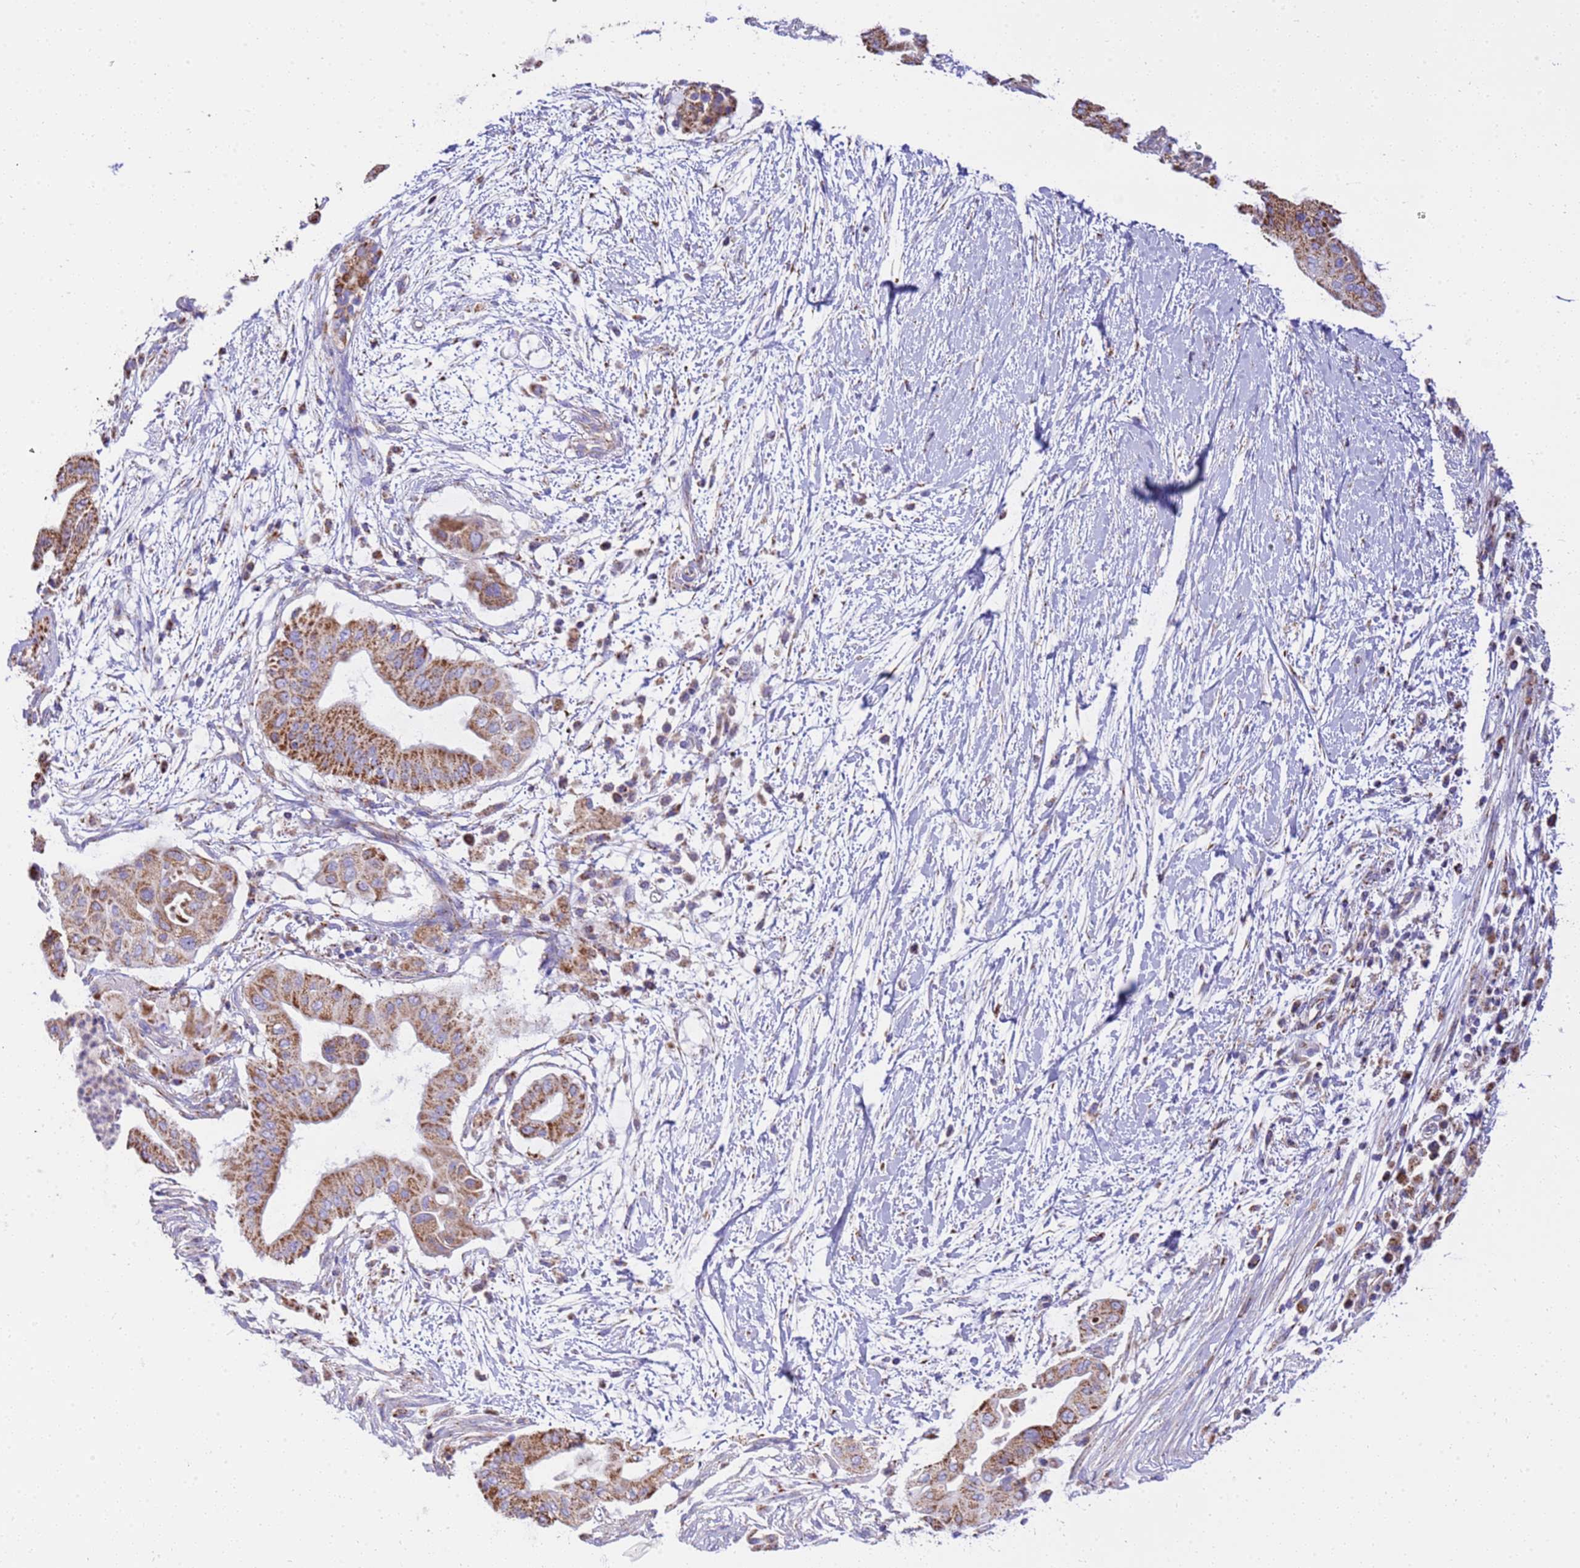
{"staining": {"intensity": "moderate", "quantity": ">75%", "location": "cytoplasmic/membranous"}, "tissue": "pancreatic cancer", "cell_type": "Tumor cells", "image_type": "cancer", "snomed": [{"axis": "morphology", "description": "Adenocarcinoma, NOS"}, {"axis": "topography", "description": "Pancreas"}], "caption": "Immunohistochemical staining of human pancreatic adenocarcinoma displays moderate cytoplasmic/membranous protein expression in about >75% of tumor cells.", "gene": "RNF165", "patient": {"sex": "male", "age": 68}}